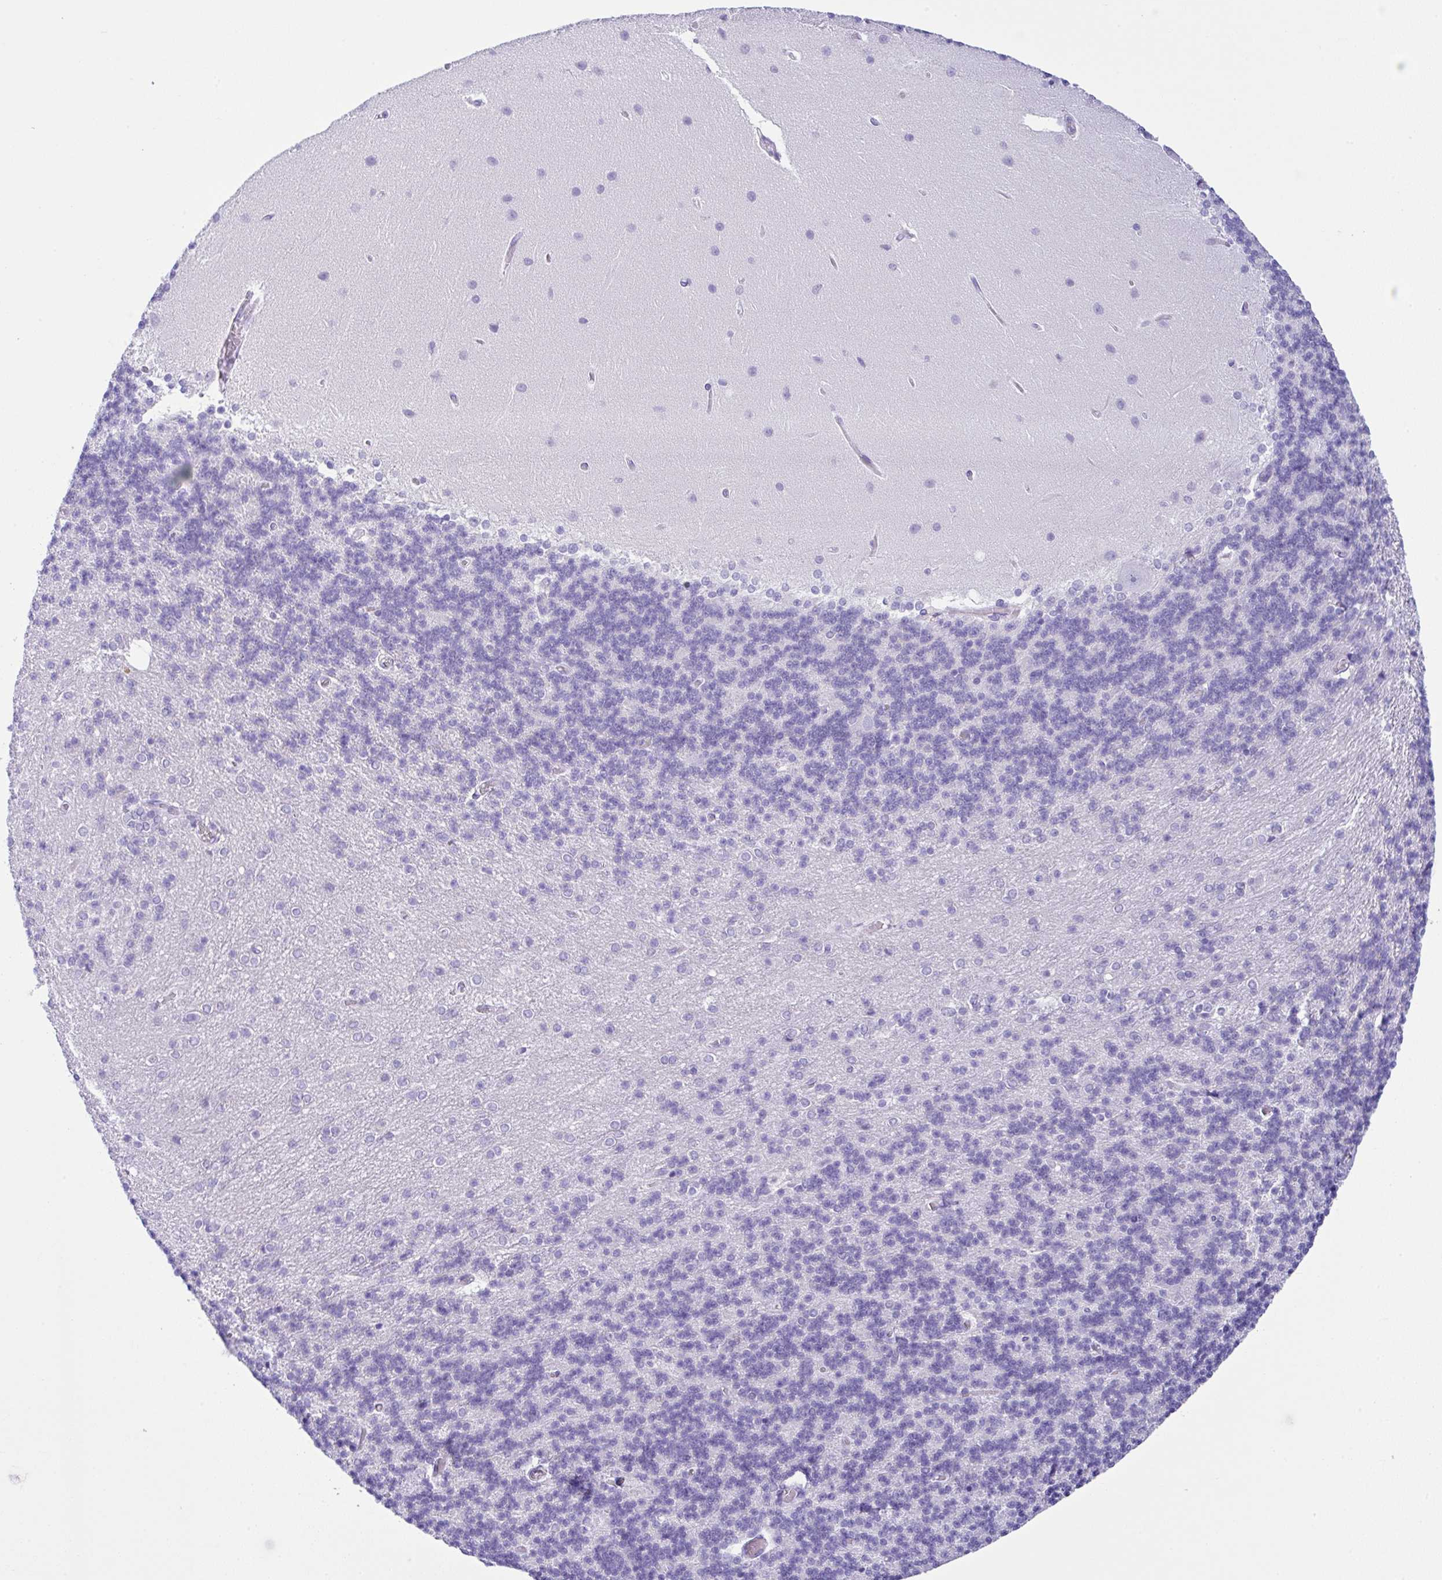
{"staining": {"intensity": "negative", "quantity": "none", "location": "none"}, "tissue": "cerebellum", "cell_type": "Cells in granular layer", "image_type": "normal", "snomed": [{"axis": "morphology", "description": "Normal tissue, NOS"}, {"axis": "topography", "description": "Cerebellum"}], "caption": "Normal cerebellum was stained to show a protein in brown. There is no significant expression in cells in granular layer. (Stains: DAB immunohistochemistry (IHC) with hematoxylin counter stain, Microscopy: brightfield microscopy at high magnification).", "gene": "RRM2", "patient": {"sex": "female", "age": 54}}